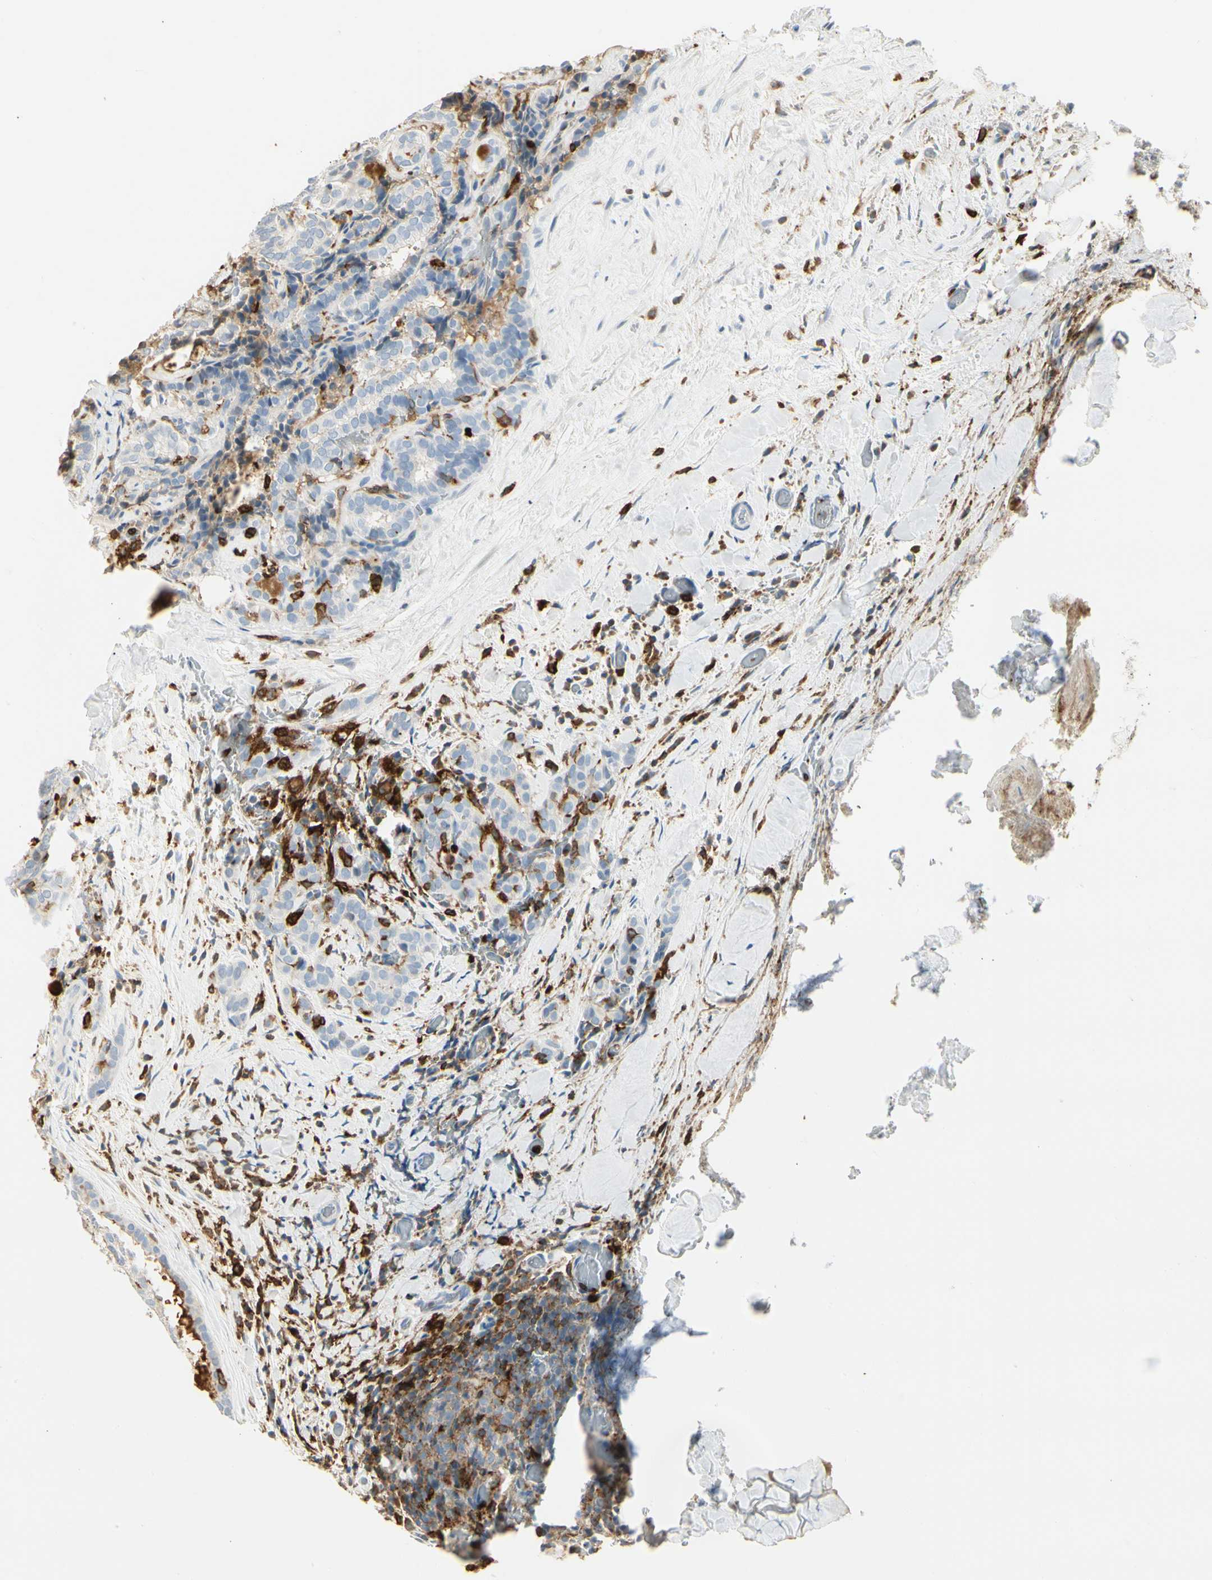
{"staining": {"intensity": "negative", "quantity": "none", "location": "none"}, "tissue": "thyroid cancer", "cell_type": "Tumor cells", "image_type": "cancer", "snomed": [{"axis": "morphology", "description": "Normal tissue, NOS"}, {"axis": "morphology", "description": "Papillary adenocarcinoma, NOS"}, {"axis": "topography", "description": "Thyroid gland"}], "caption": "The histopathology image exhibits no staining of tumor cells in thyroid papillary adenocarcinoma.", "gene": "ITGB2", "patient": {"sex": "female", "age": 30}}